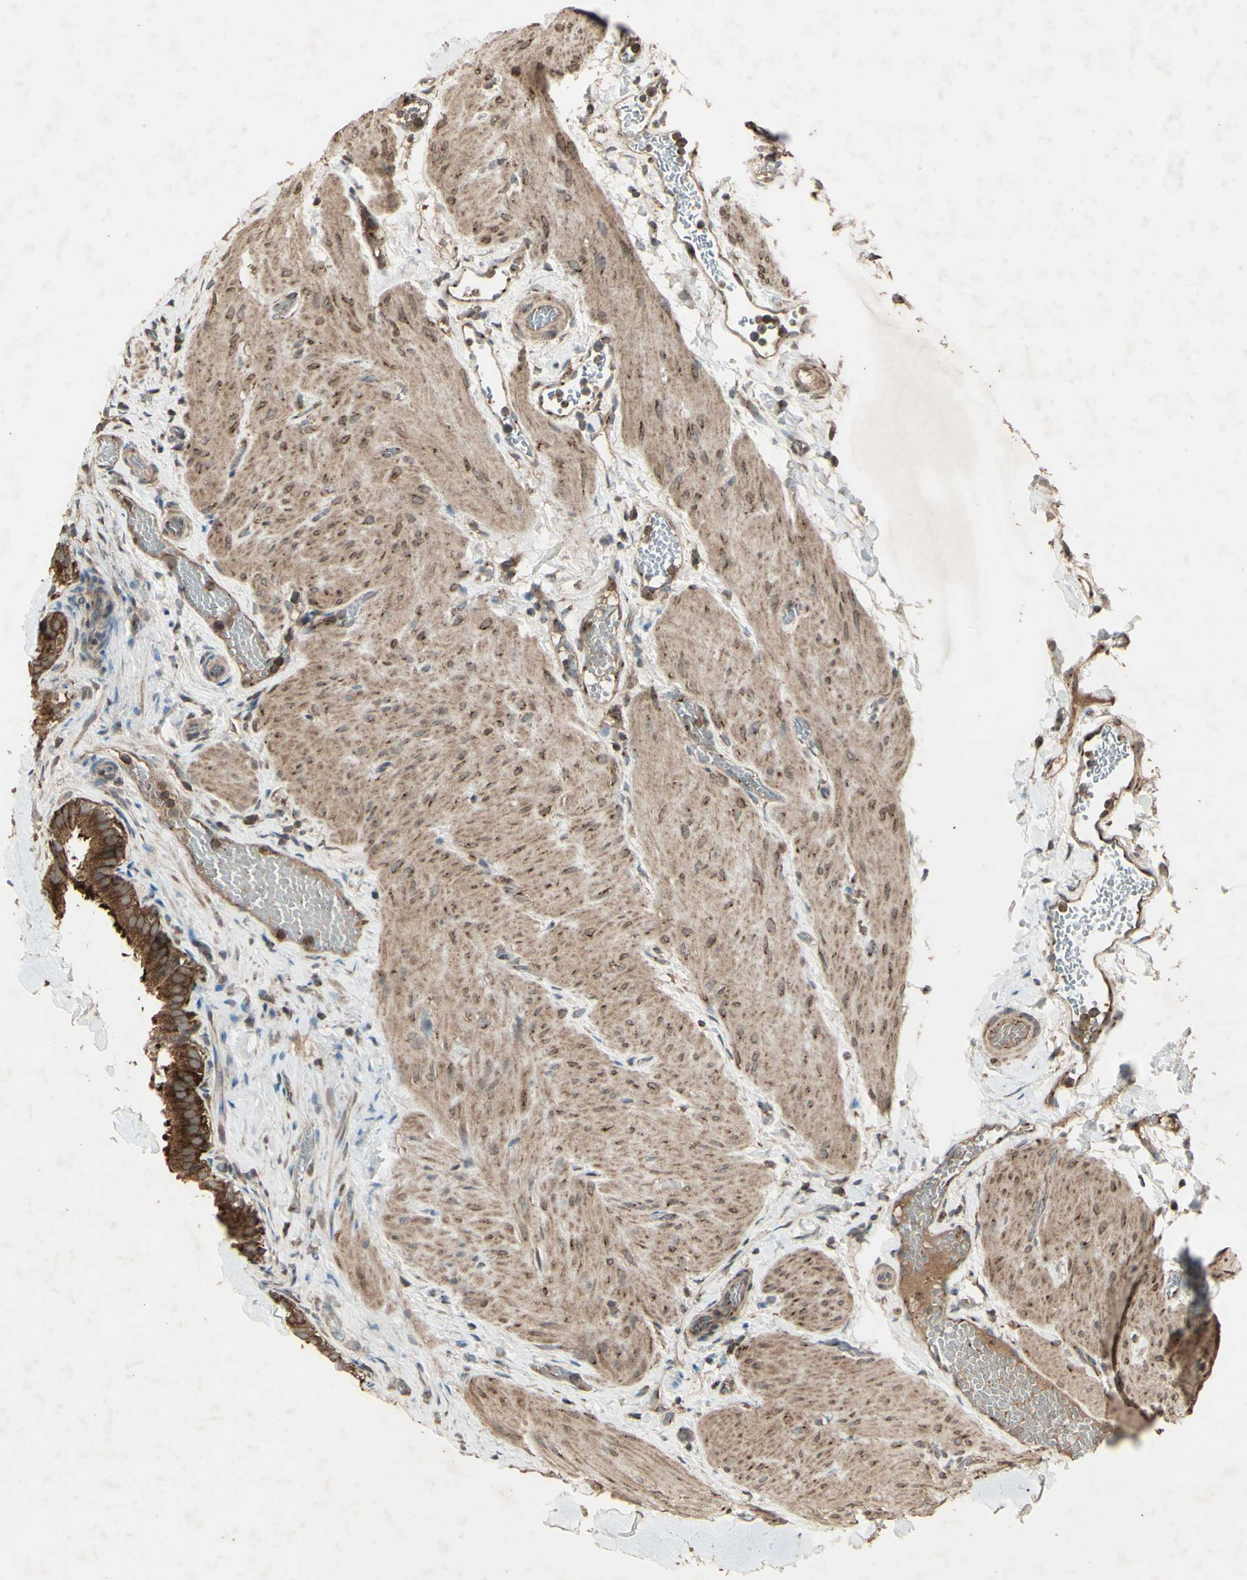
{"staining": {"intensity": "strong", "quantity": ">75%", "location": "cytoplasmic/membranous"}, "tissue": "gallbladder", "cell_type": "Glandular cells", "image_type": "normal", "snomed": [{"axis": "morphology", "description": "Normal tissue, NOS"}, {"axis": "topography", "description": "Gallbladder"}], "caption": "IHC of benign human gallbladder exhibits high levels of strong cytoplasmic/membranous expression in about >75% of glandular cells.", "gene": "AP1G1", "patient": {"sex": "female", "age": 26}}